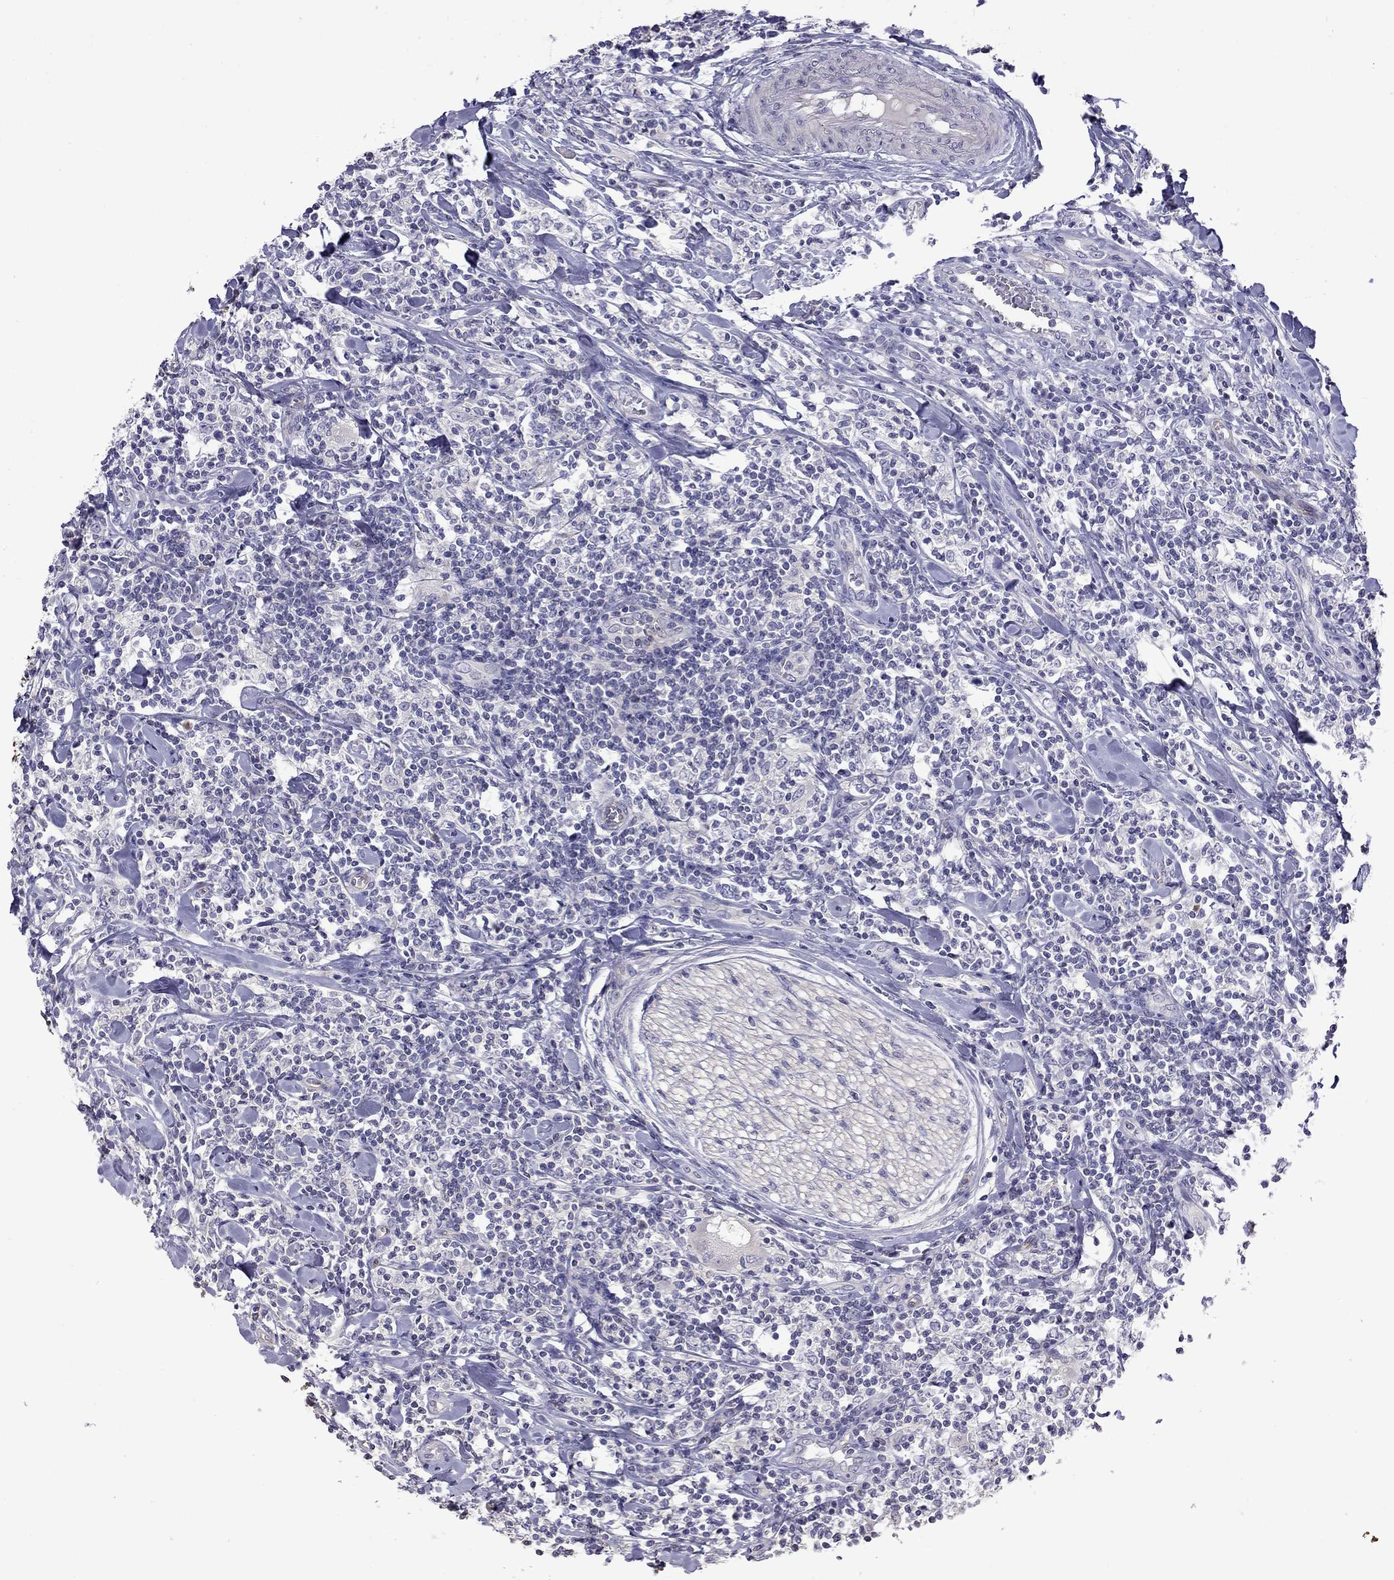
{"staining": {"intensity": "negative", "quantity": "none", "location": "none"}, "tissue": "lymphoma", "cell_type": "Tumor cells", "image_type": "cancer", "snomed": [{"axis": "morphology", "description": "Malignant lymphoma, non-Hodgkin's type, High grade"}, {"axis": "topography", "description": "Lymph node"}], "caption": "There is no significant expression in tumor cells of high-grade malignant lymphoma, non-Hodgkin's type.", "gene": "FEZ1", "patient": {"sex": "female", "age": 84}}